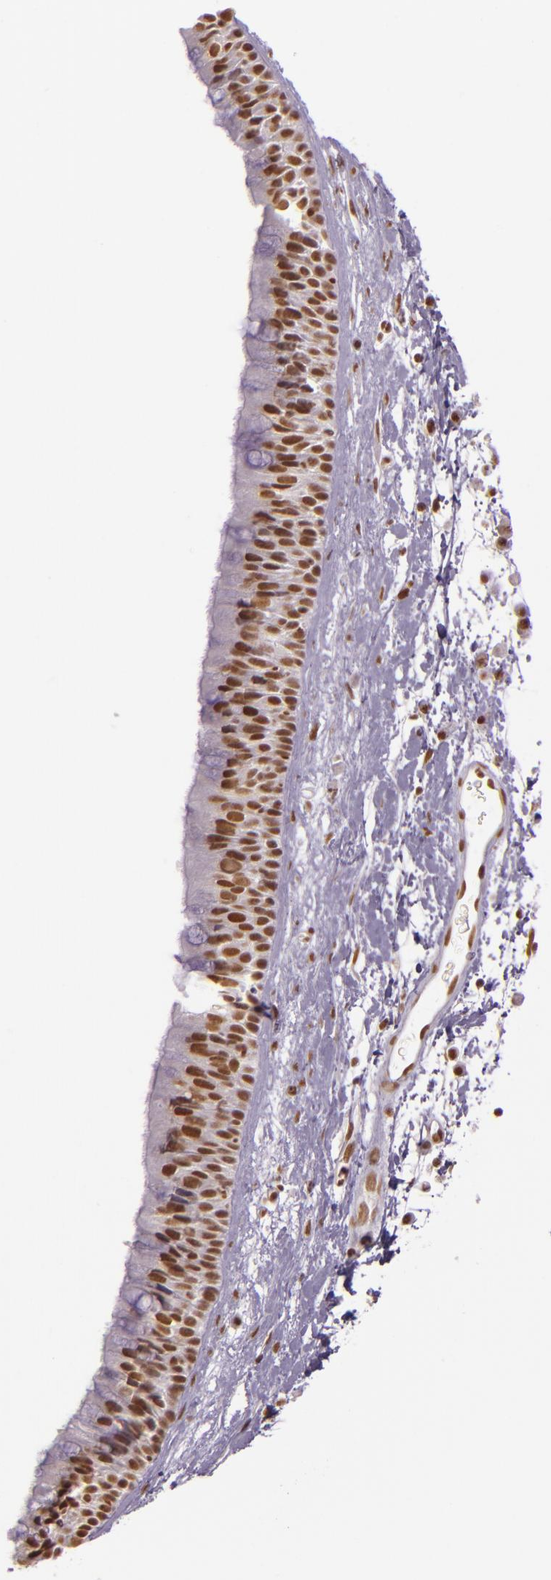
{"staining": {"intensity": "strong", "quantity": ">75%", "location": "nuclear"}, "tissue": "nasopharynx", "cell_type": "Respiratory epithelial cells", "image_type": "normal", "snomed": [{"axis": "morphology", "description": "Normal tissue, NOS"}, {"axis": "topography", "description": "Nasopharynx"}], "caption": "Strong nuclear protein expression is present in approximately >75% of respiratory epithelial cells in nasopharynx. (brown staining indicates protein expression, while blue staining denotes nuclei).", "gene": "USF1", "patient": {"sex": "male", "age": 13}}